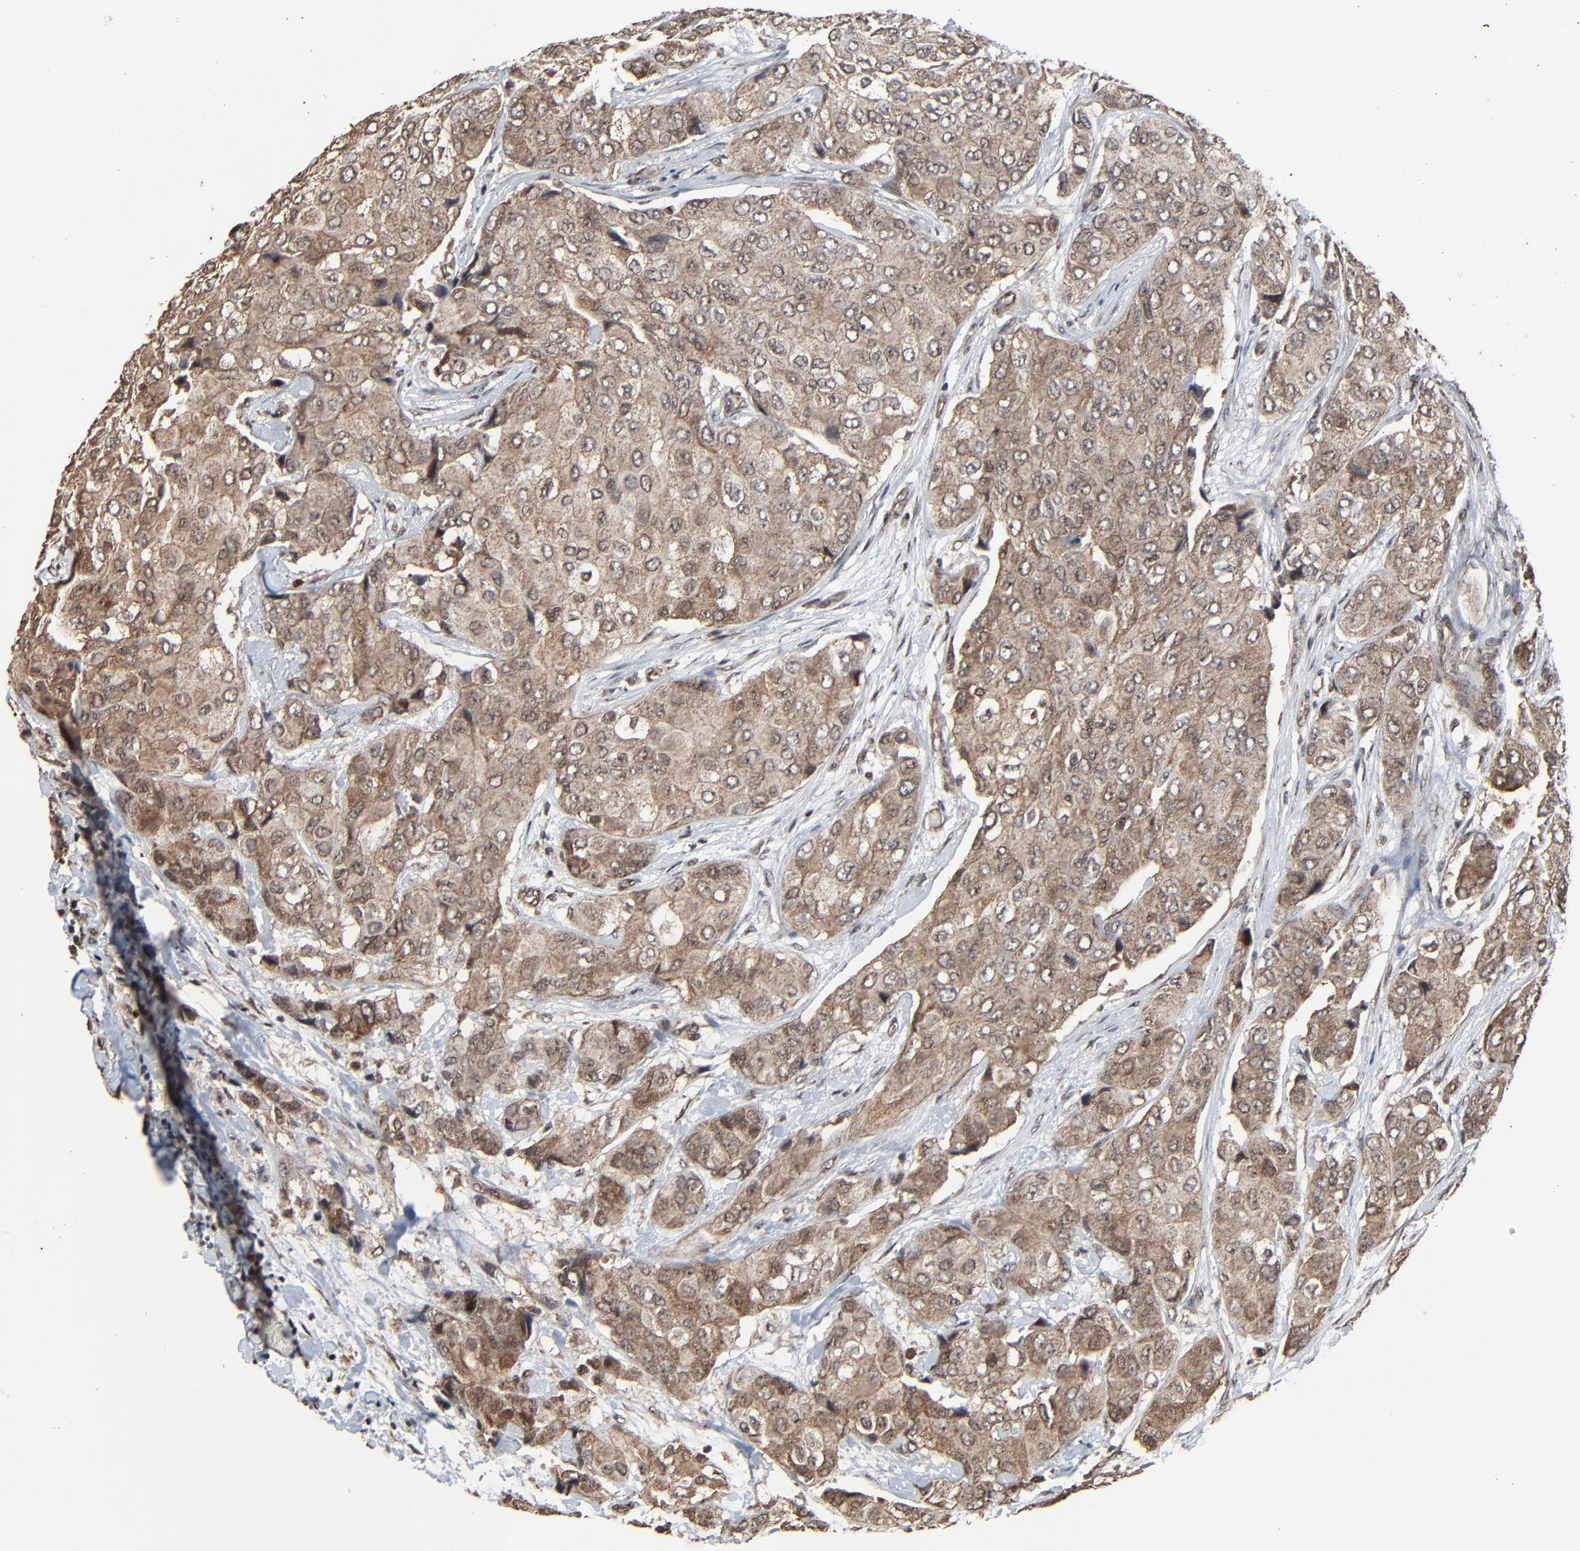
{"staining": {"intensity": "moderate", "quantity": ">75%", "location": "cytoplasmic/membranous,nuclear"}, "tissue": "breast cancer", "cell_type": "Tumor cells", "image_type": "cancer", "snomed": [{"axis": "morphology", "description": "Duct carcinoma"}, {"axis": "topography", "description": "Breast"}], "caption": "Immunohistochemical staining of human invasive ductal carcinoma (breast) demonstrates medium levels of moderate cytoplasmic/membranous and nuclear staining in about >75% of tumor cells.", "gene": "RHOJ", "patient": {"sex": "female", "age": 68}}